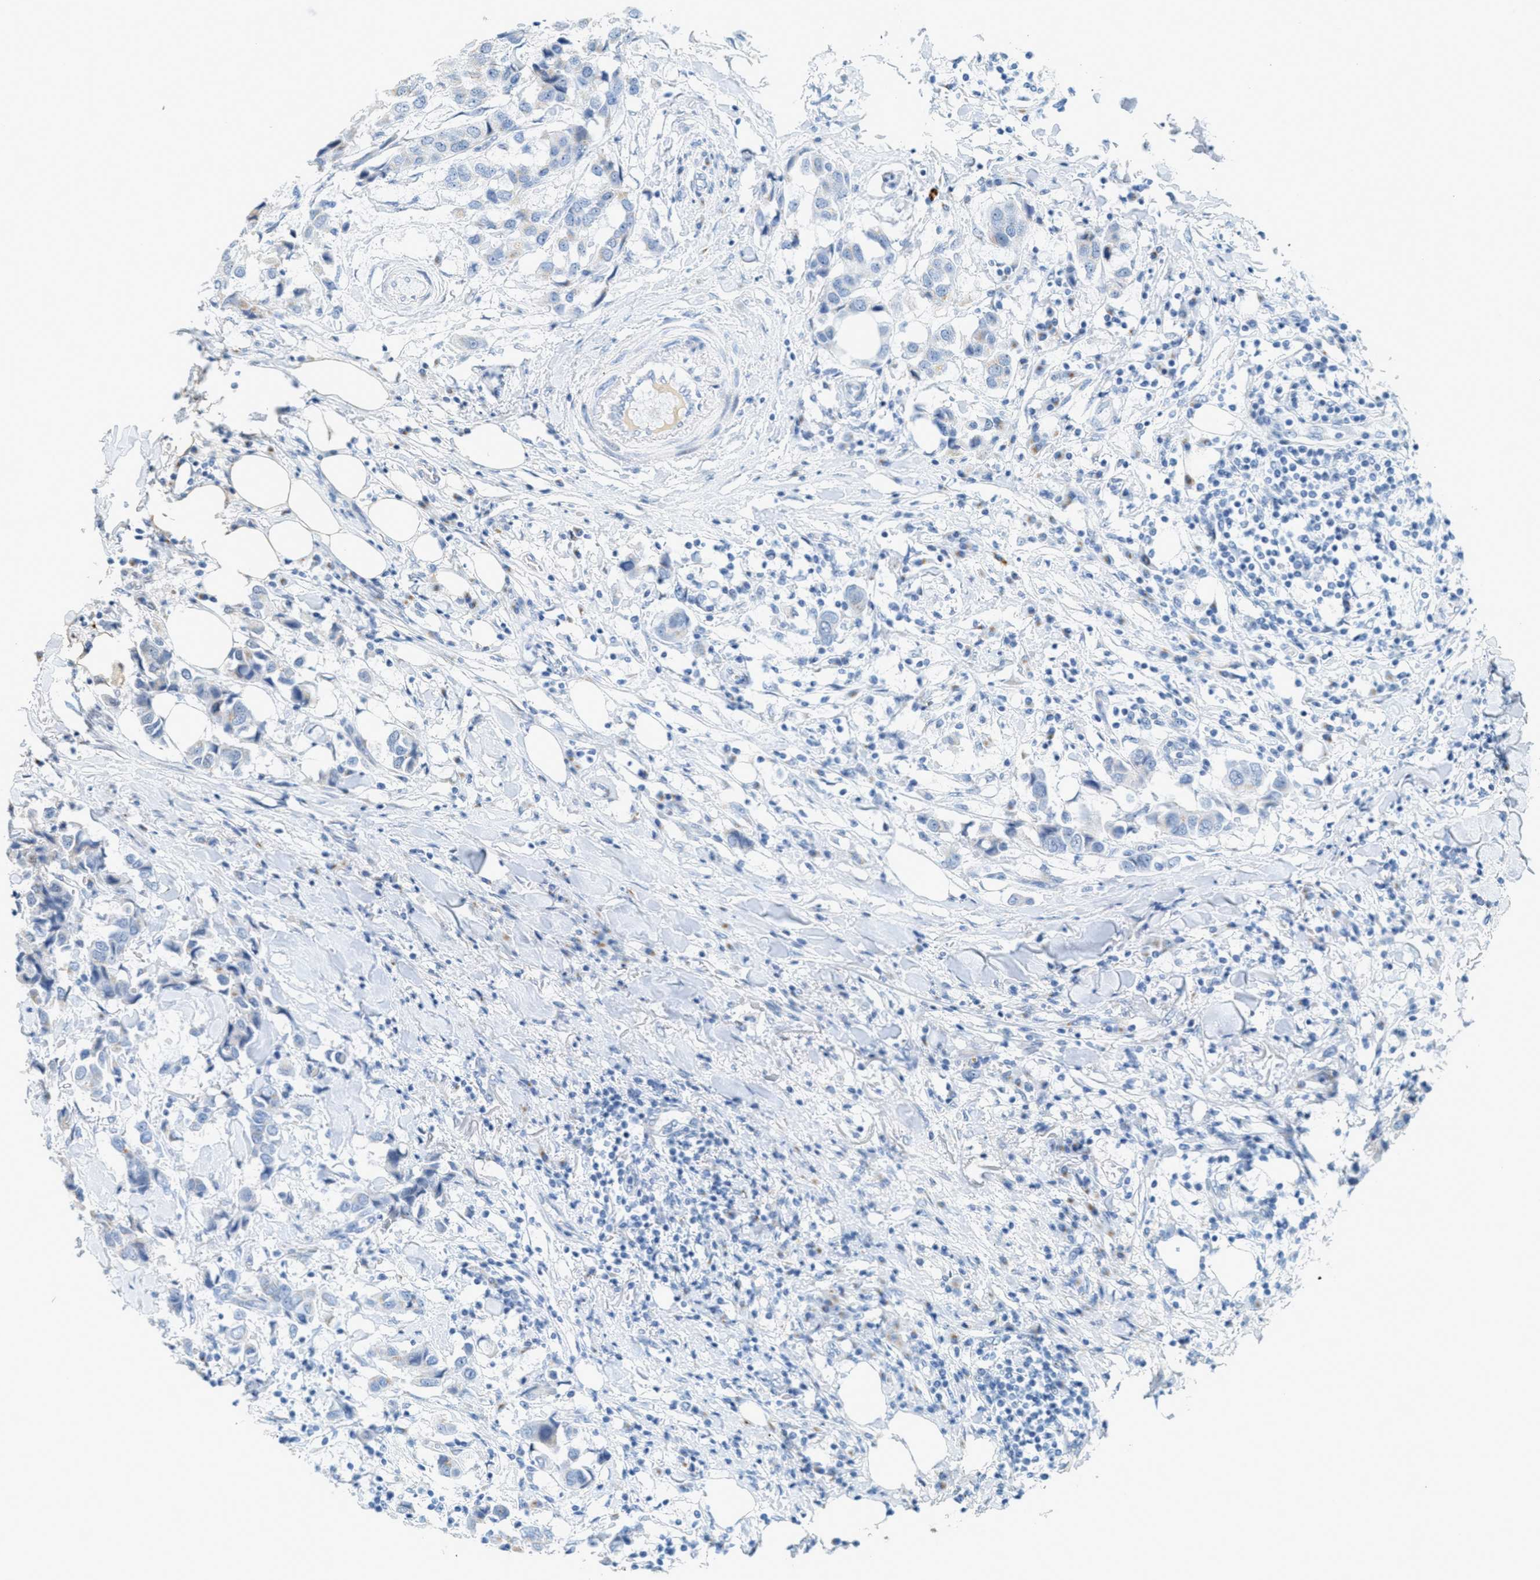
{"staining": {"intensity": "negative", "quantity": "none", "location": "none"}, "tissue": "breast cancer", "cell_type": "Tumor cells", "image_type": "cancer", "snomed": [{"axis": "morphology", "description": "Duct carcinoma"}, {"axis": "topography", "description": "Breast"}], "caption": "Breast cancer (intraductal carcinoma) was stained to show a protein in brown. There is no significant expression in tumor cells.", "gene": "ZFPL1", "patient": {"sex": "female", "age": 80}}